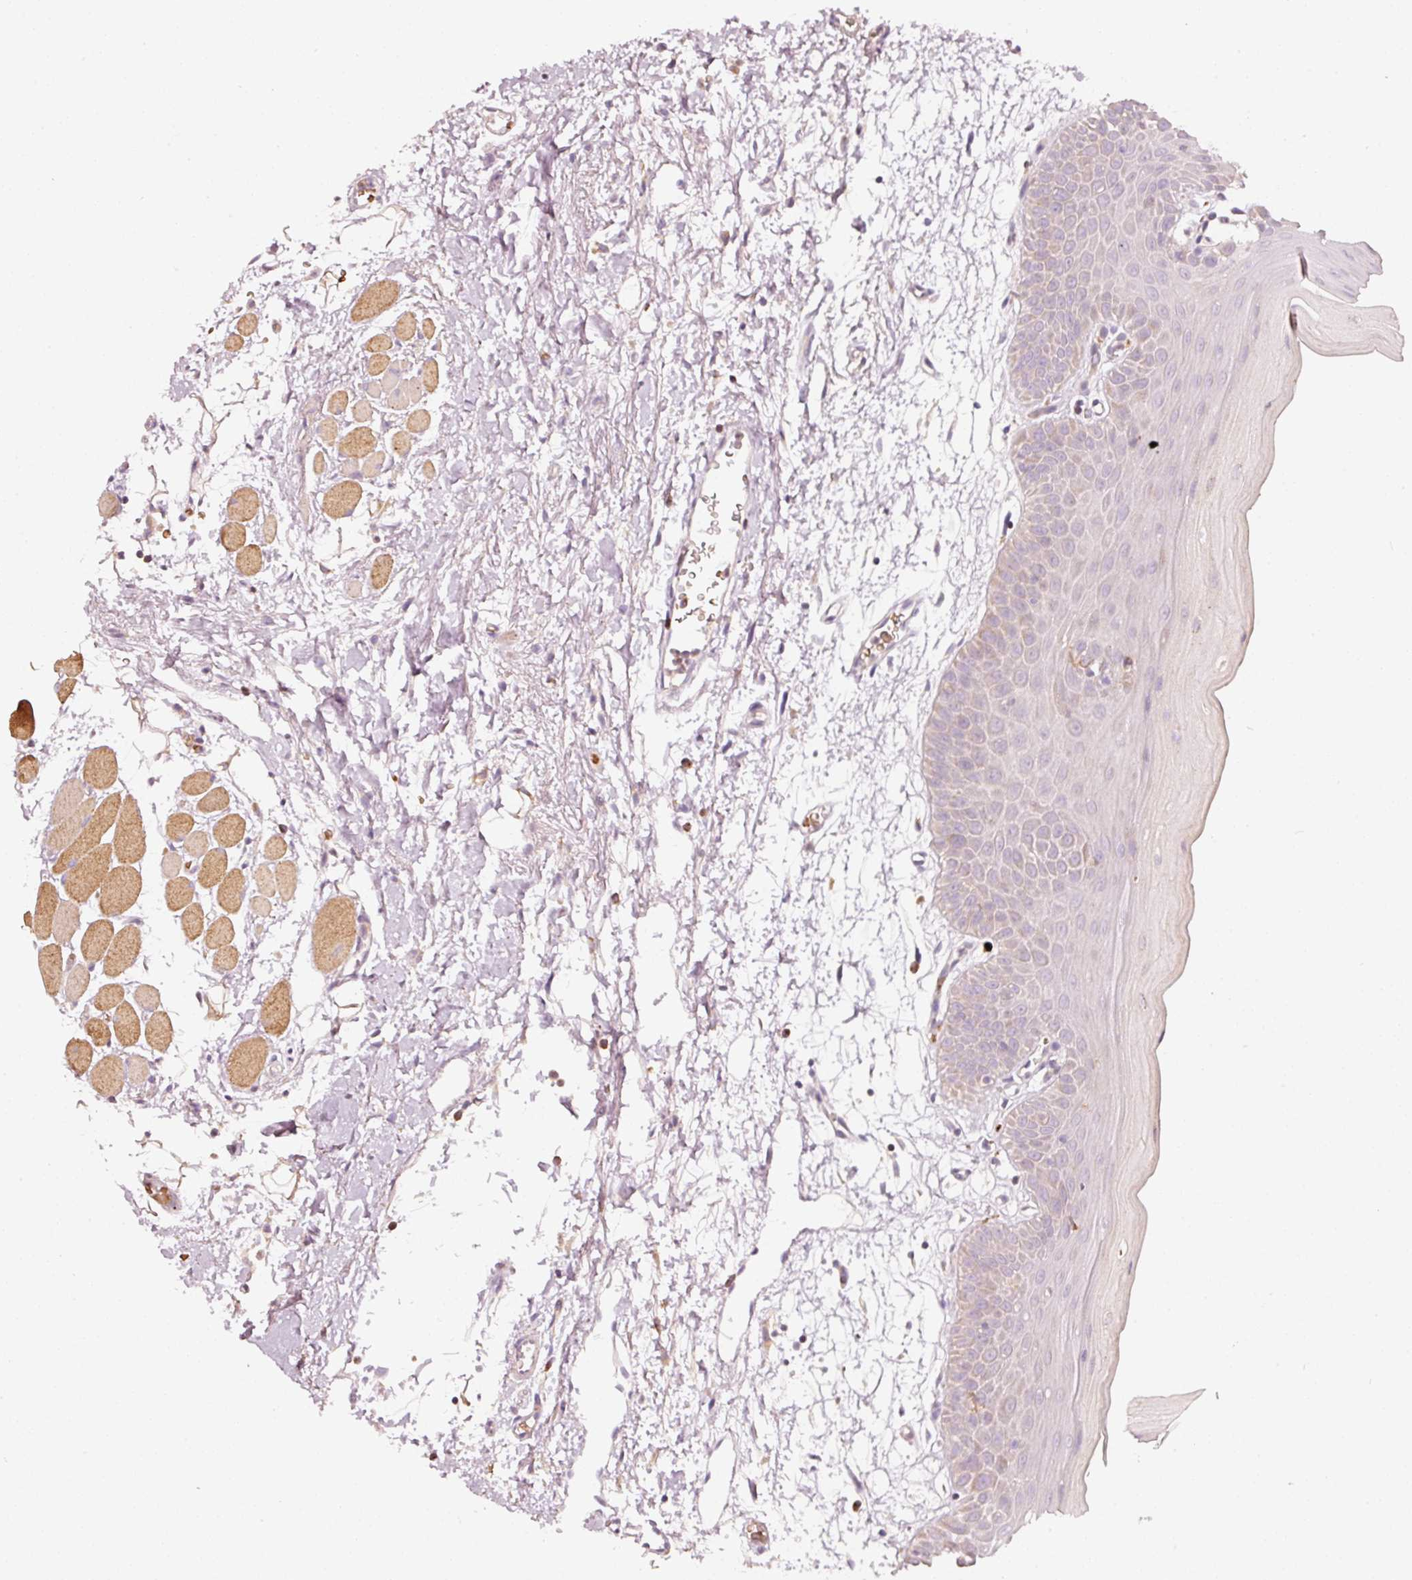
{"staining": {"intensity": "negative", "quantity": "none", "location": "none"}, "tissue": "oral mucosa", "cell_type": "Squamous epithelial cells", "image_type": "normal", "snomed": [{"axis": "morphology", "description": "Normal tissue, NOS"}, {"axis": "topography", "description": "Oral tissue"}, {"axis": "topography", "description": "Tounge, NOS"}], "caption": "Immunohistochemical staining of normal oral mucosa displays no significant expression in squamous epithelial cells.", "gene": "KLHL21", "patient": {"sex": "female", "age": 59}}